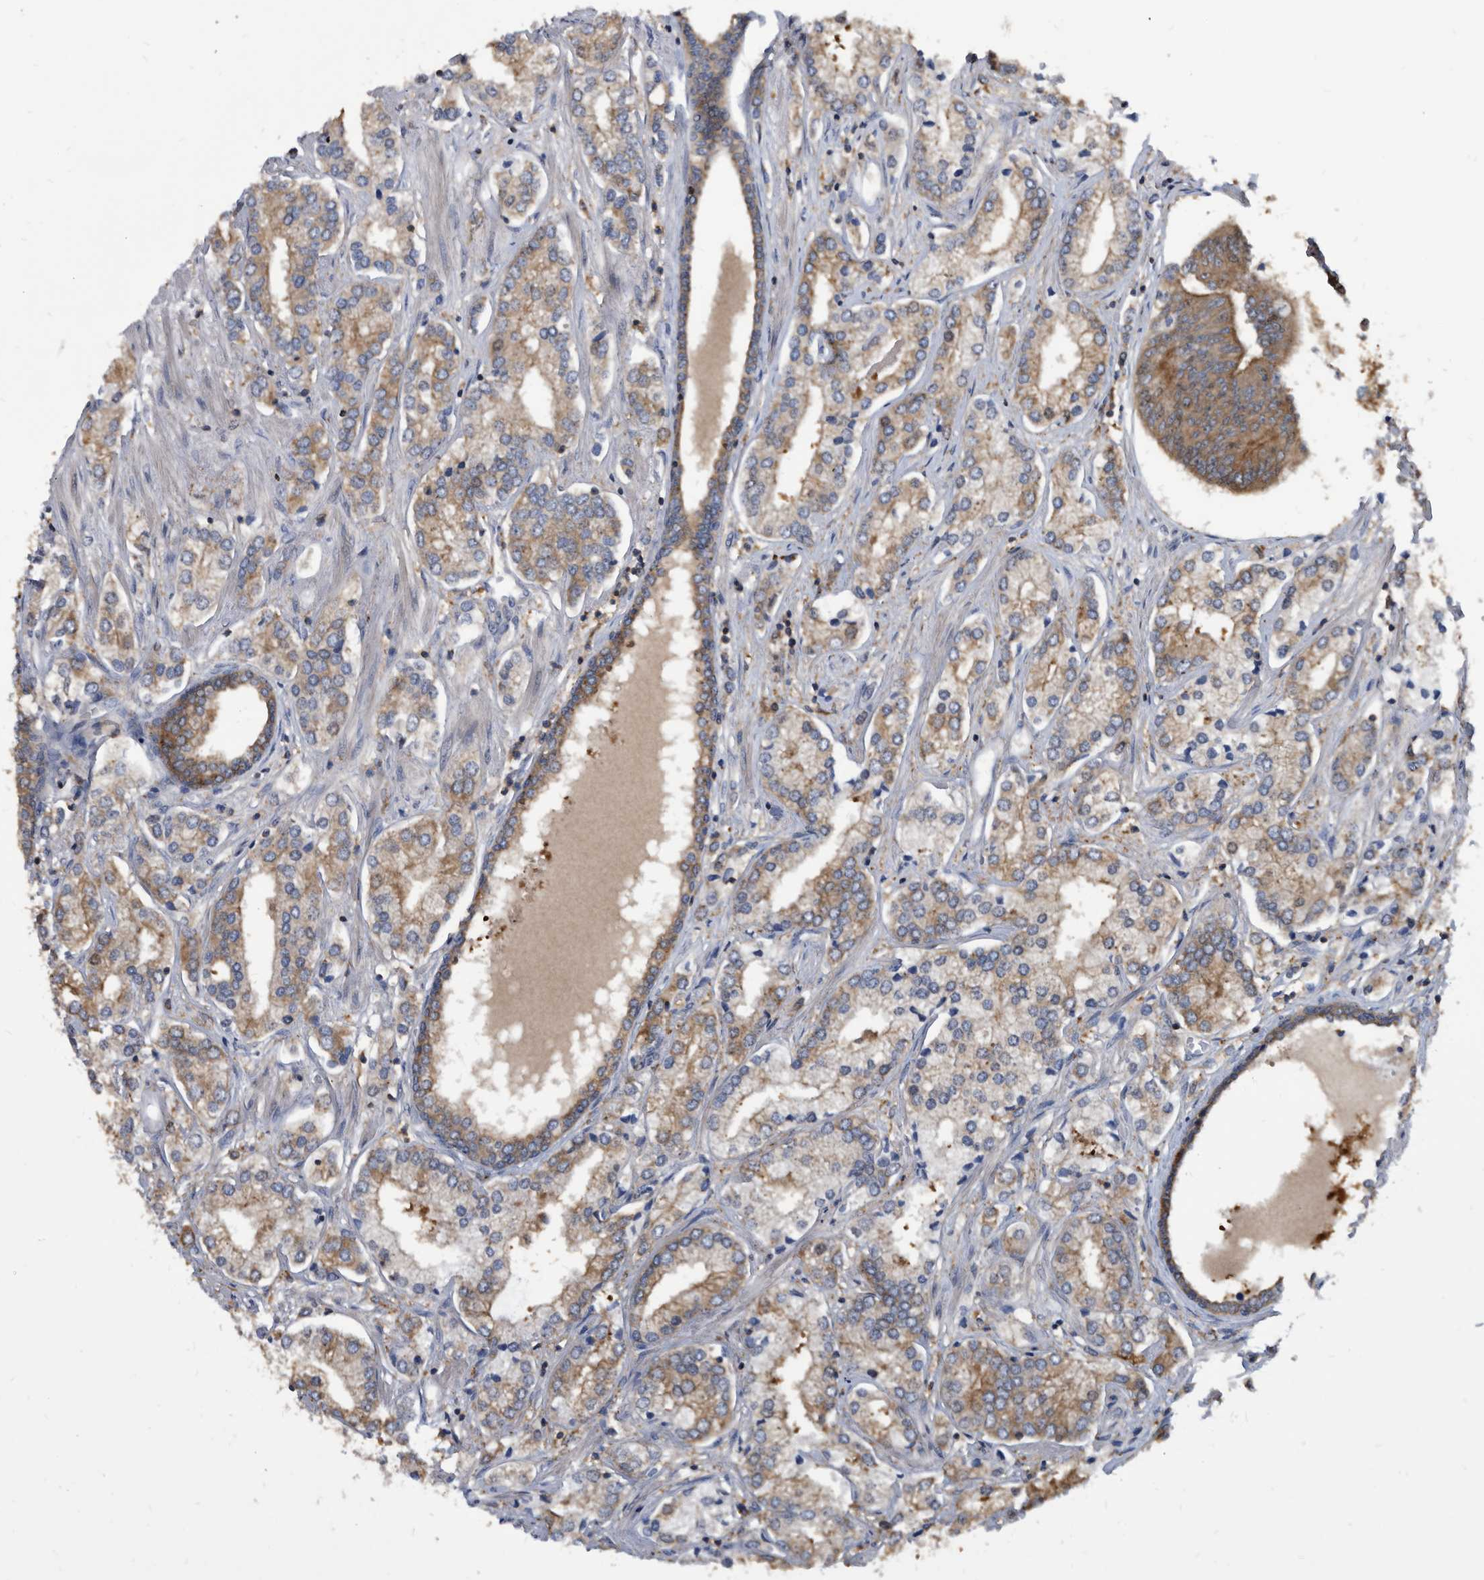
{"staining": {"intensity": "moderate", "quantity": "25%-75%", "location": "cytoplasmic/membranous"}, "tissue": "prostate cancer", "cell_type": "Tumor cells", "image_type": "cancer", "snomed": [{"axis": "morphology", "description": "Adenocarcinoma, High grade"}, {"axis": "topography", "description": "Prostate"}], "caption": "Human prostate cancer stained with a brown dye shows moderate cytoplasmic/membranous positive positivity in about 25%-75% of tumor cells.", "gene": "APEH", "patient": {"sex": "male", "age": 66}}